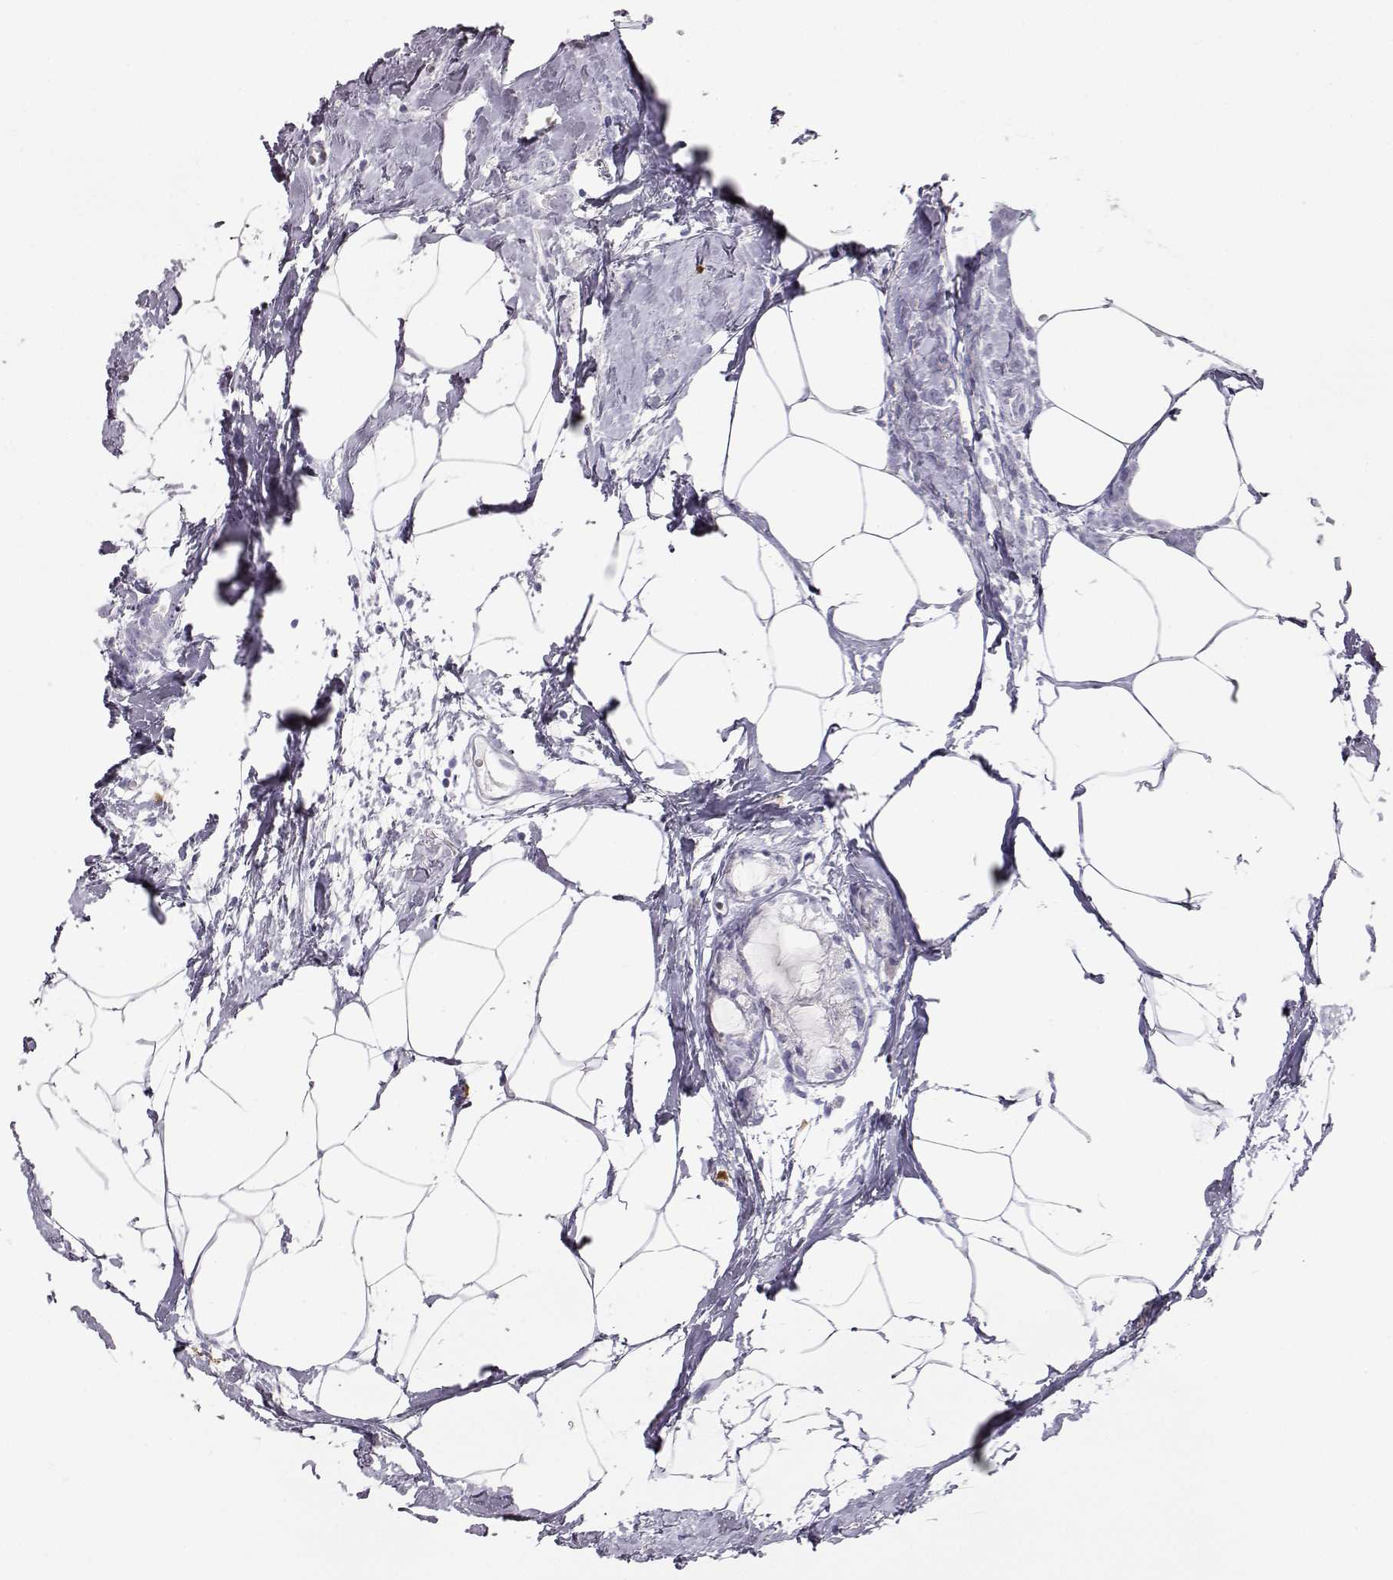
{"staining": {"intensity": "negative", "quantity": "none", "location": "none"}, "tissue": "breast cancer", "cell_type": "Tumor cells", "image_type": "cancer", "snomed": [{"axis": "morphology", "description": "Duct carcinoma"}, {"axis": "topography", "description": "Breast"}], "caption": "This is an immunohistochemistry (IHC) micrograph of breast cancer. There is no positivity in tumor cells.", "gene": "ITLN2", "patient": {"sex": "female", "age": 40}}